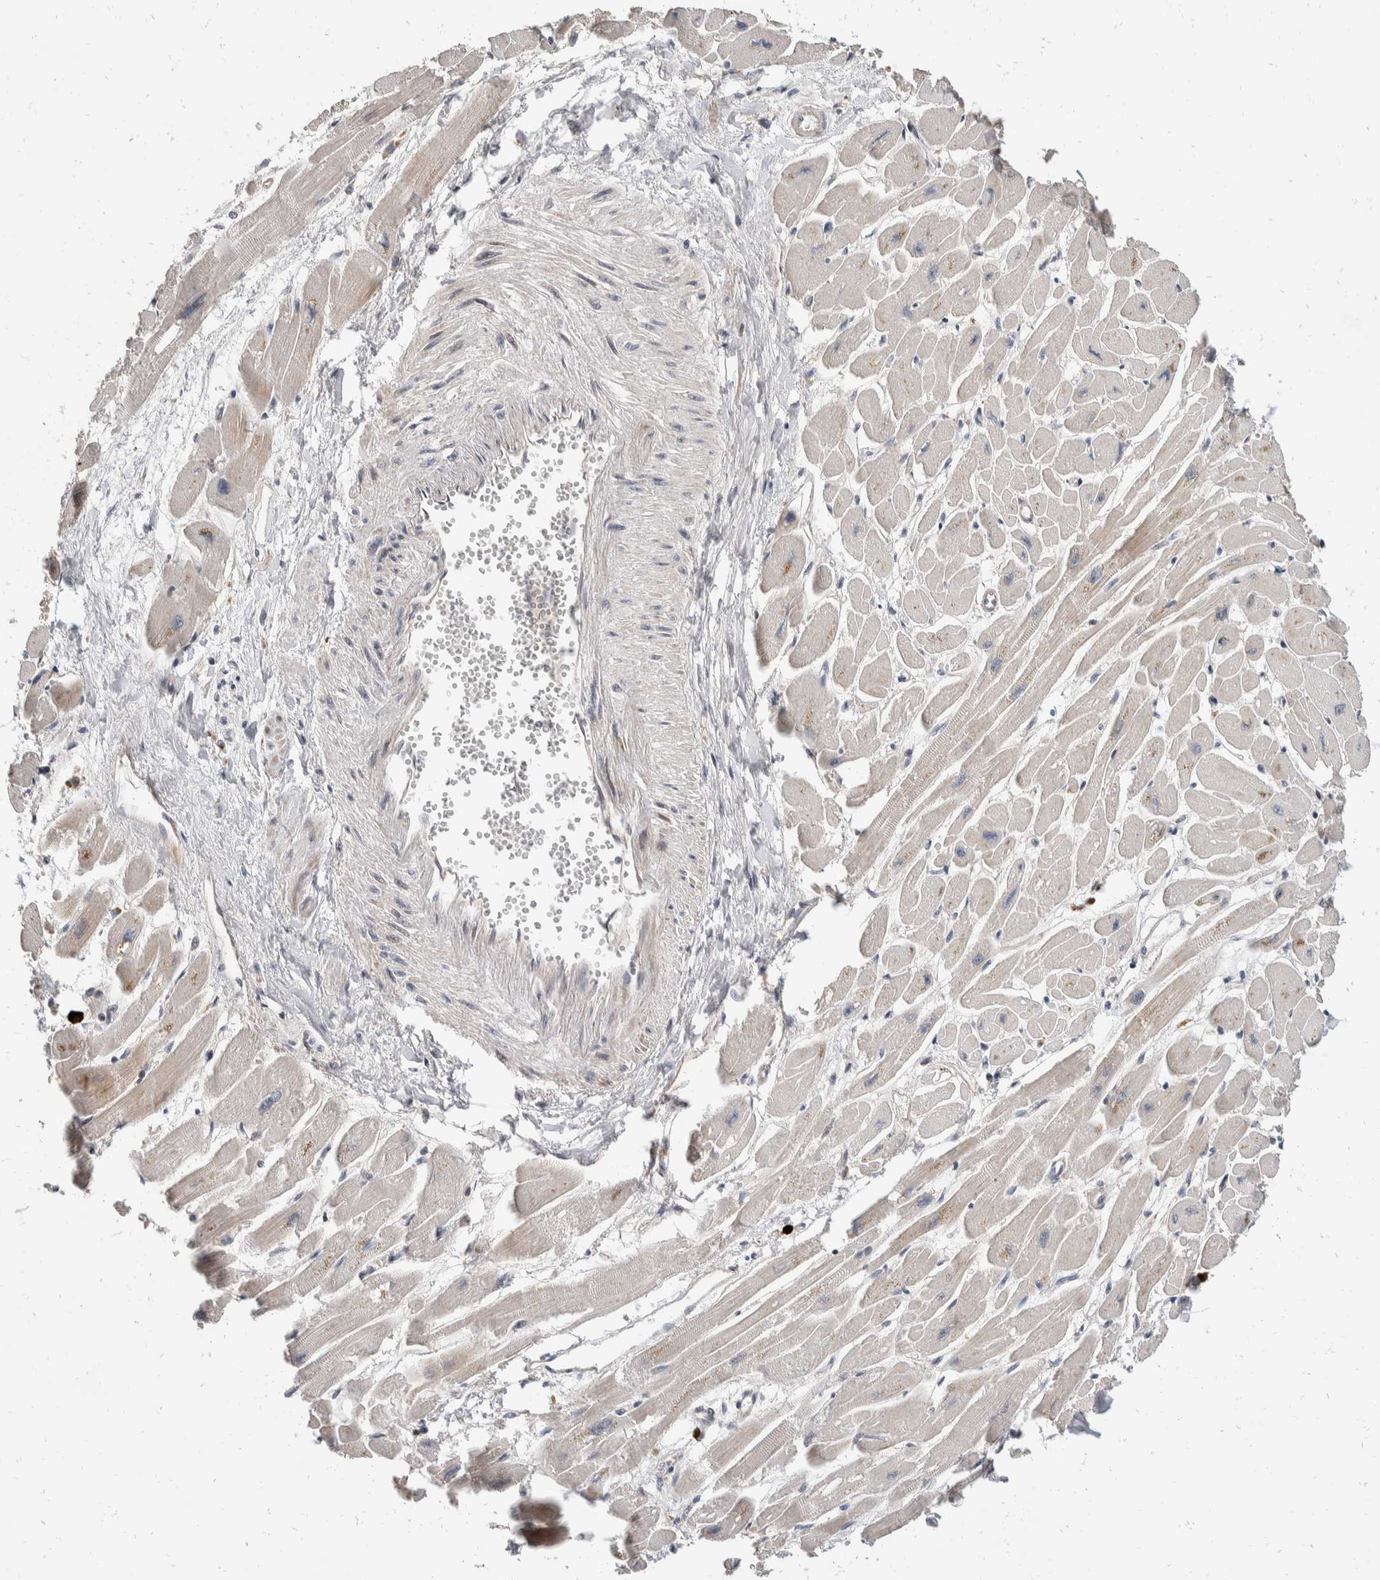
{"staining": {"intensity": "moderate", "quantity": "<25%", "location": "cytoplasmic/membranous"}, "tissue": "heart muscle", "cell_type": "Cardiomyocytes", "image_type": "normal", "snomed": [{"axis": "morphology", "description": "Normal tissue, NOS"}, {"axis": "topography", "description": "Heart"}], "caption": "Moderate cytoplasmic/membranous expression is seen in about <25% of cardiomyocytes in benign heart muscle.", "gene": "ZNF703", "patient": {"sex": "female", "age": 54}}